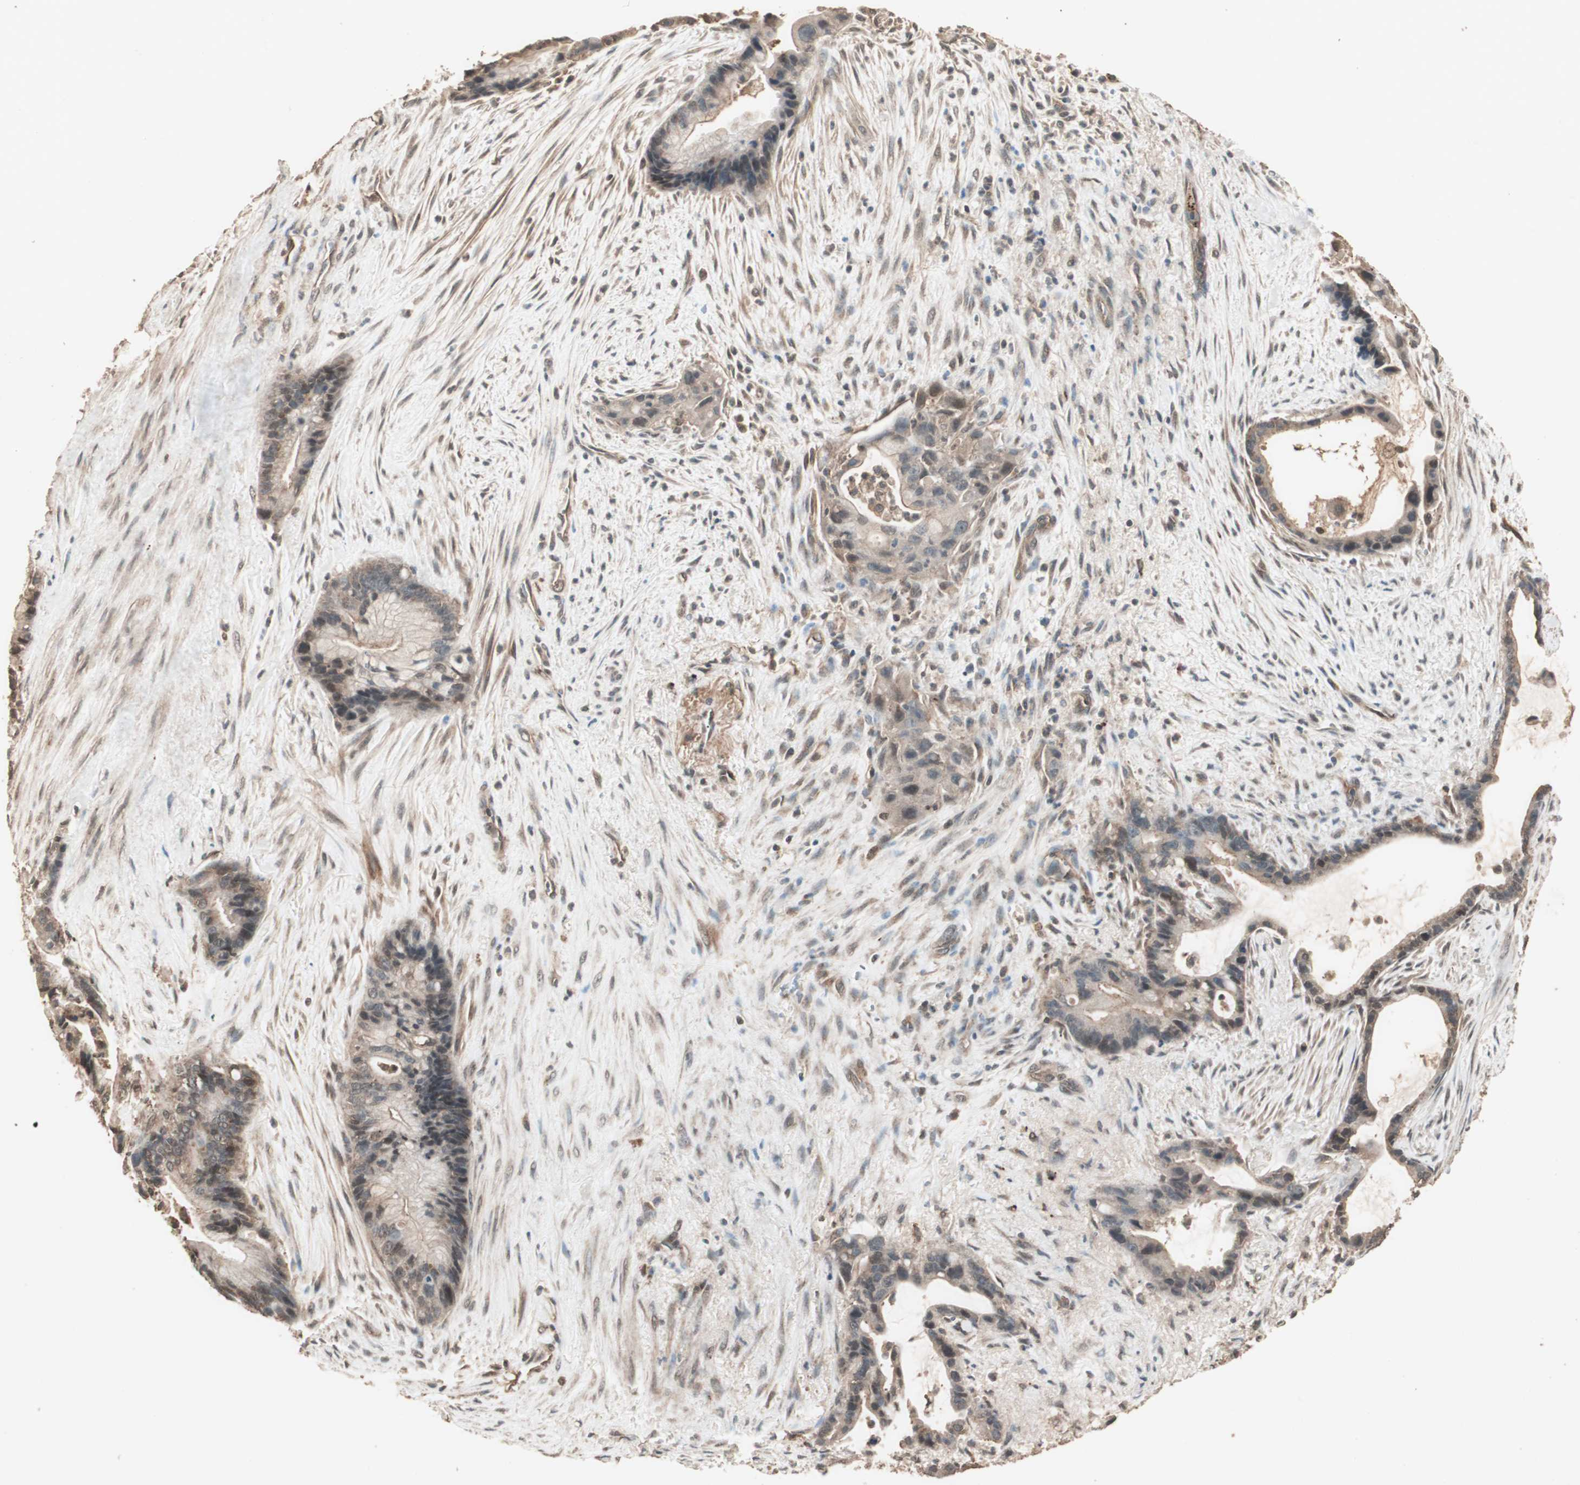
{"staining": {"intensity": "weak", "quantity": ">75%", "location": "cytoplasmic/membranous"}, "tissue": "liver cancer", "cell_type": "Tumor cells", "image_type": "cancer", "snomed": [{"axis": "morphology", "description": "Cholangiocarcinoma"}, {"axis": "topography", "description": "Liver"}], "caption": "Immunohistochemistry of human liver cancer demonstrates low levels of weak cytoplasmic/membranous staining in approximately >75% of tumor cells.", "gene": "CCN4", "patient": {"sex": "female", "age": 55}}